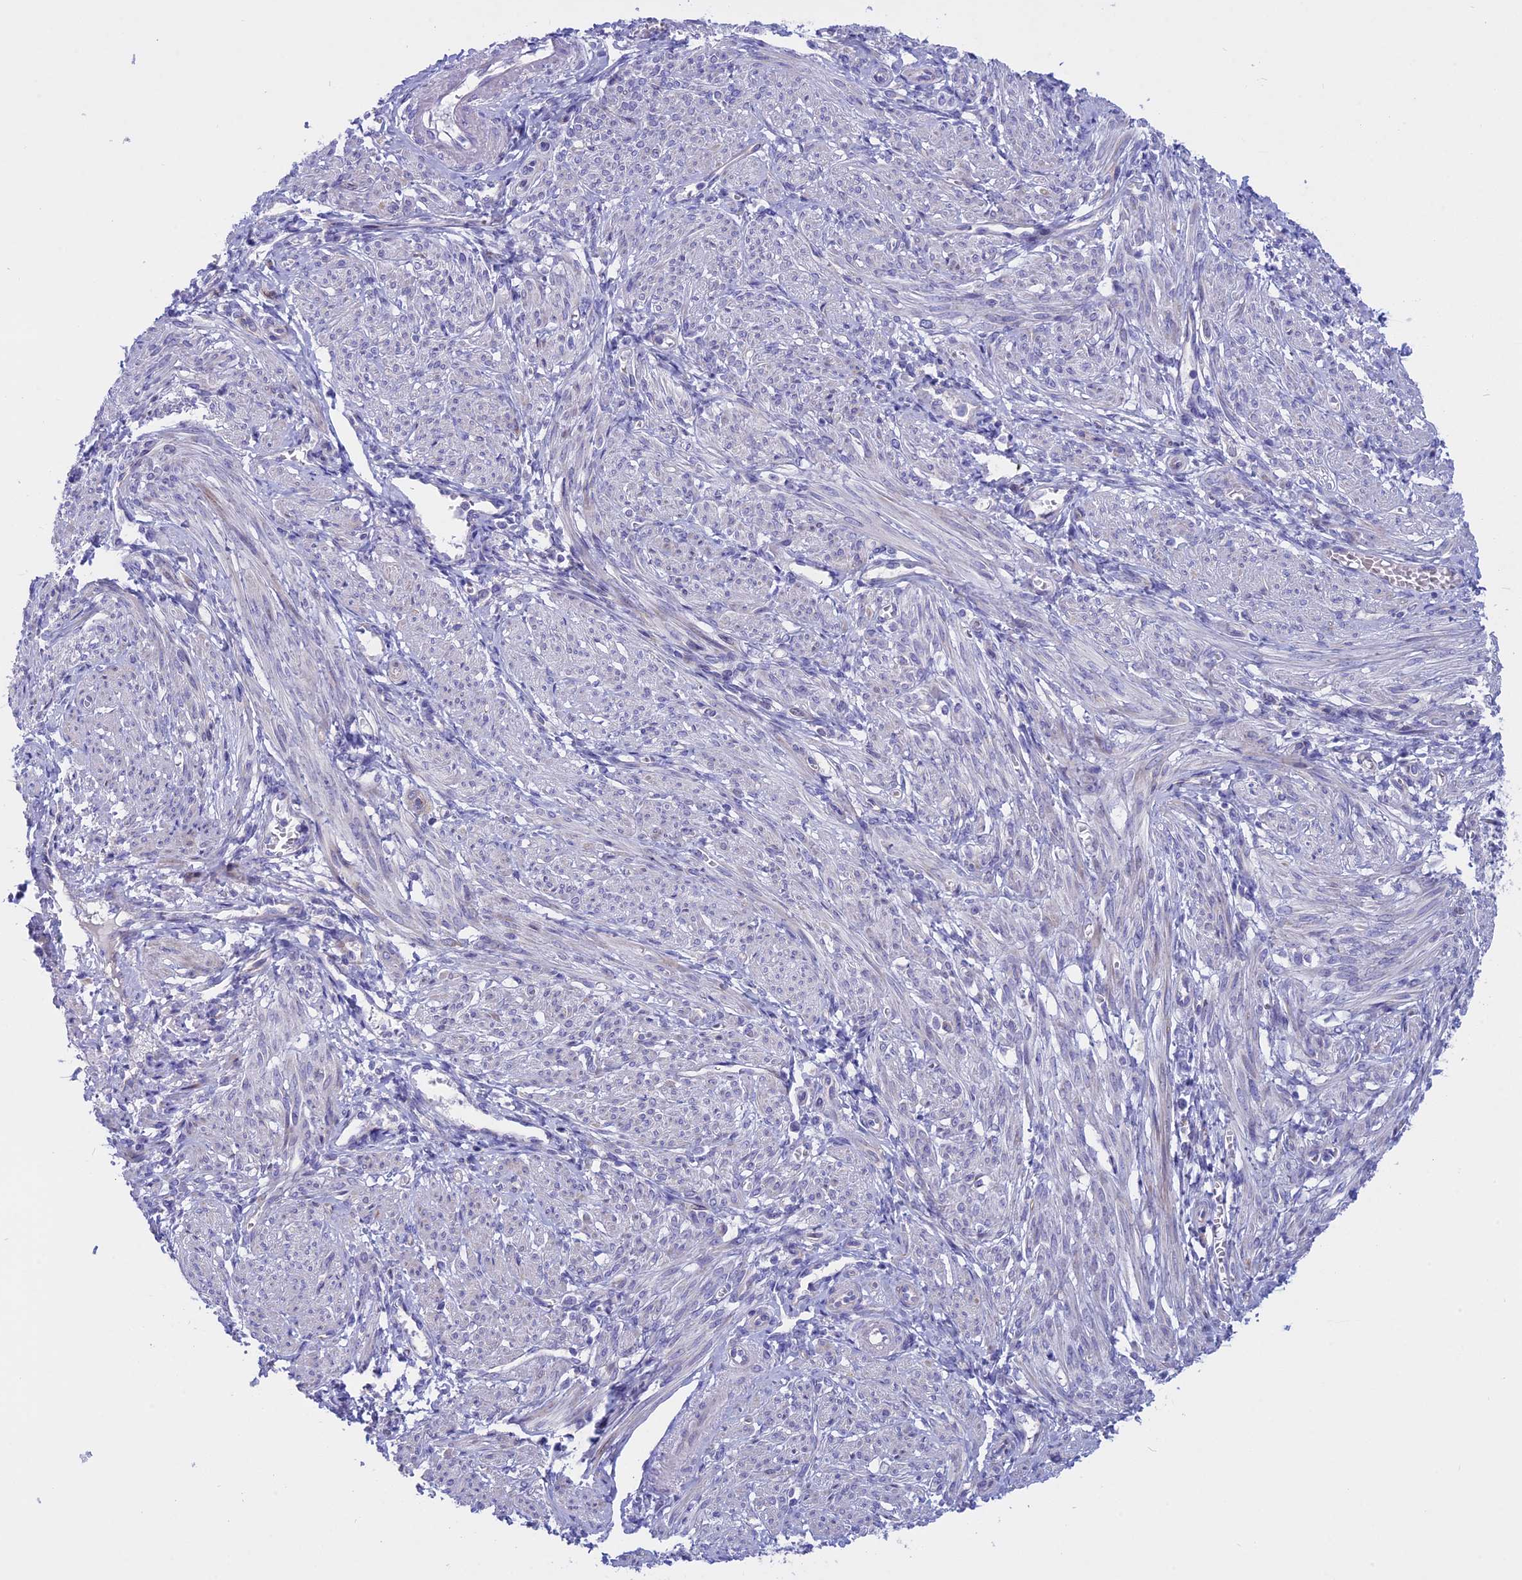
{"staining": {"intensity": "negative", "quantity": "none", "location": "none"}, "tissue": "smooth muscle", "cell_type": "Smooth muscle cells", "image_type": "normal", "snomed": [{"axis": "morphology", "description": "Normal tissue, NOS"}, {"axis": "topography", "description": "Smooth muscle"}], "caption": "Immunohistochemistry (IHC) photomicrograph of unremarkable smooth muscle: human smooth muscle stained with DAB reveals no significant protein expression in smooth muscle cells.", "gene": "TMEM138", "patient": {"sex": "female", "age": 39}}